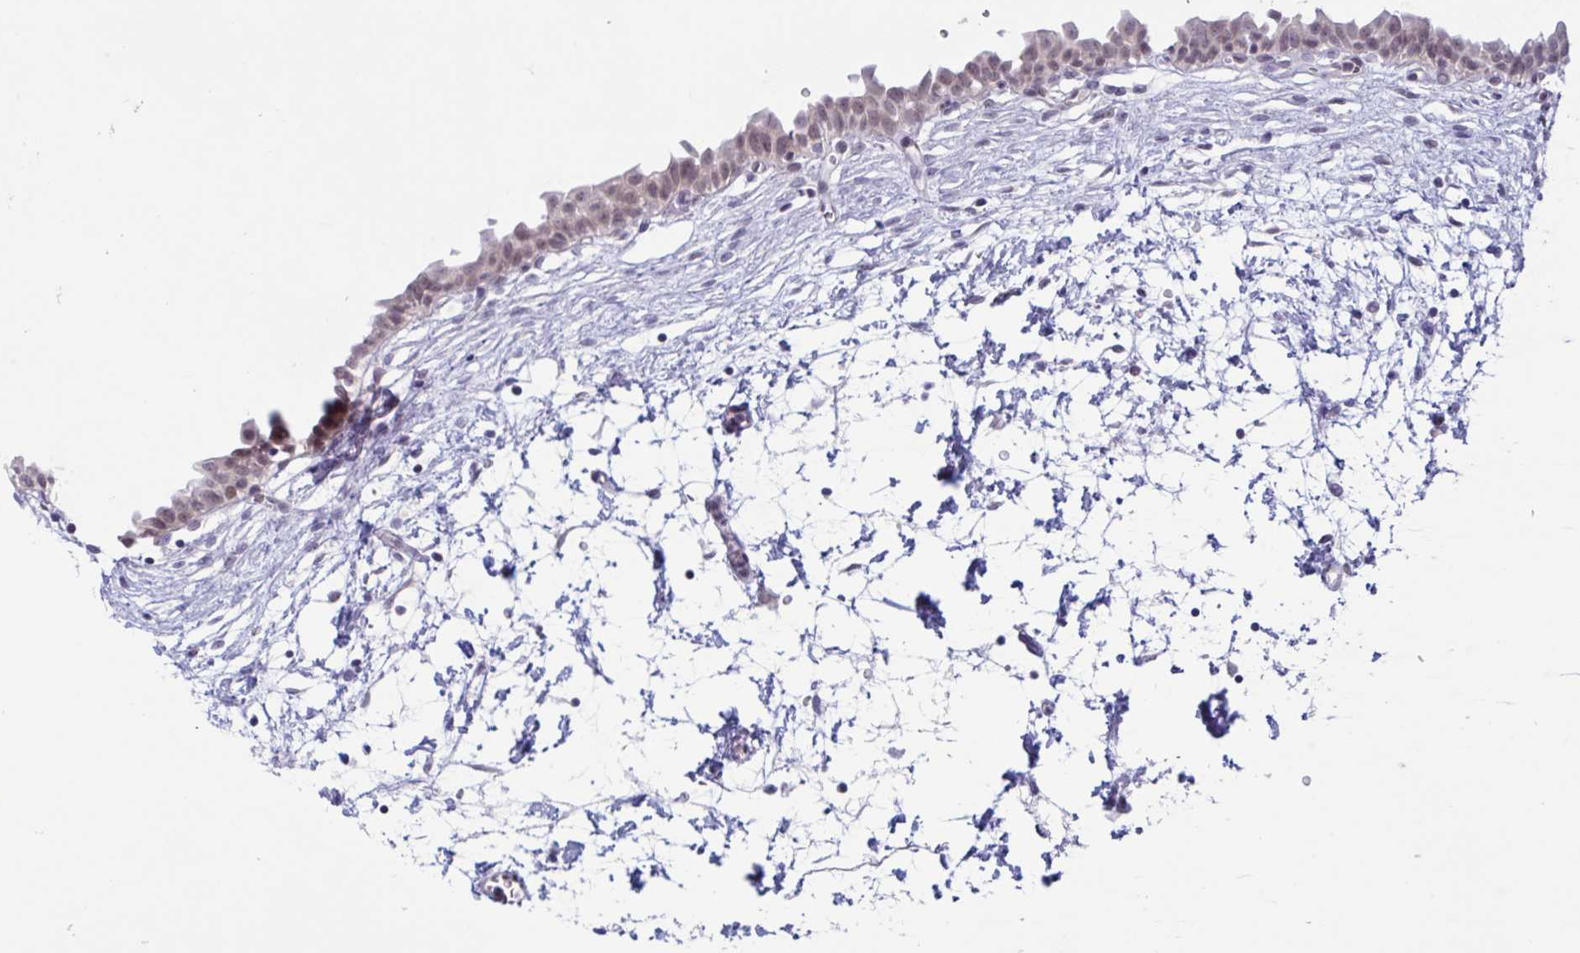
{"staining": {"intensity": "moderate", "quantity": "25%-75%", "location": "nuclear"}, "tissue": "urinary bladder", "cell_type": "Urothelial cells", "image_type": "normal", "snomed": [{"axis": "morphology", "description": "Normal tissue, NOS"}, {"axis": "topography", "description": "Urinary bladder"}], "caption": "Urothelial cells show medium levels of moderate nuclear positivity in about 25%-75% of cells in benign urinary bladder. (DAB = brown stain, brightfield microscopy at high magnification).", "gene": "TSN", "patient": {"sex": "male", "age": 37}}